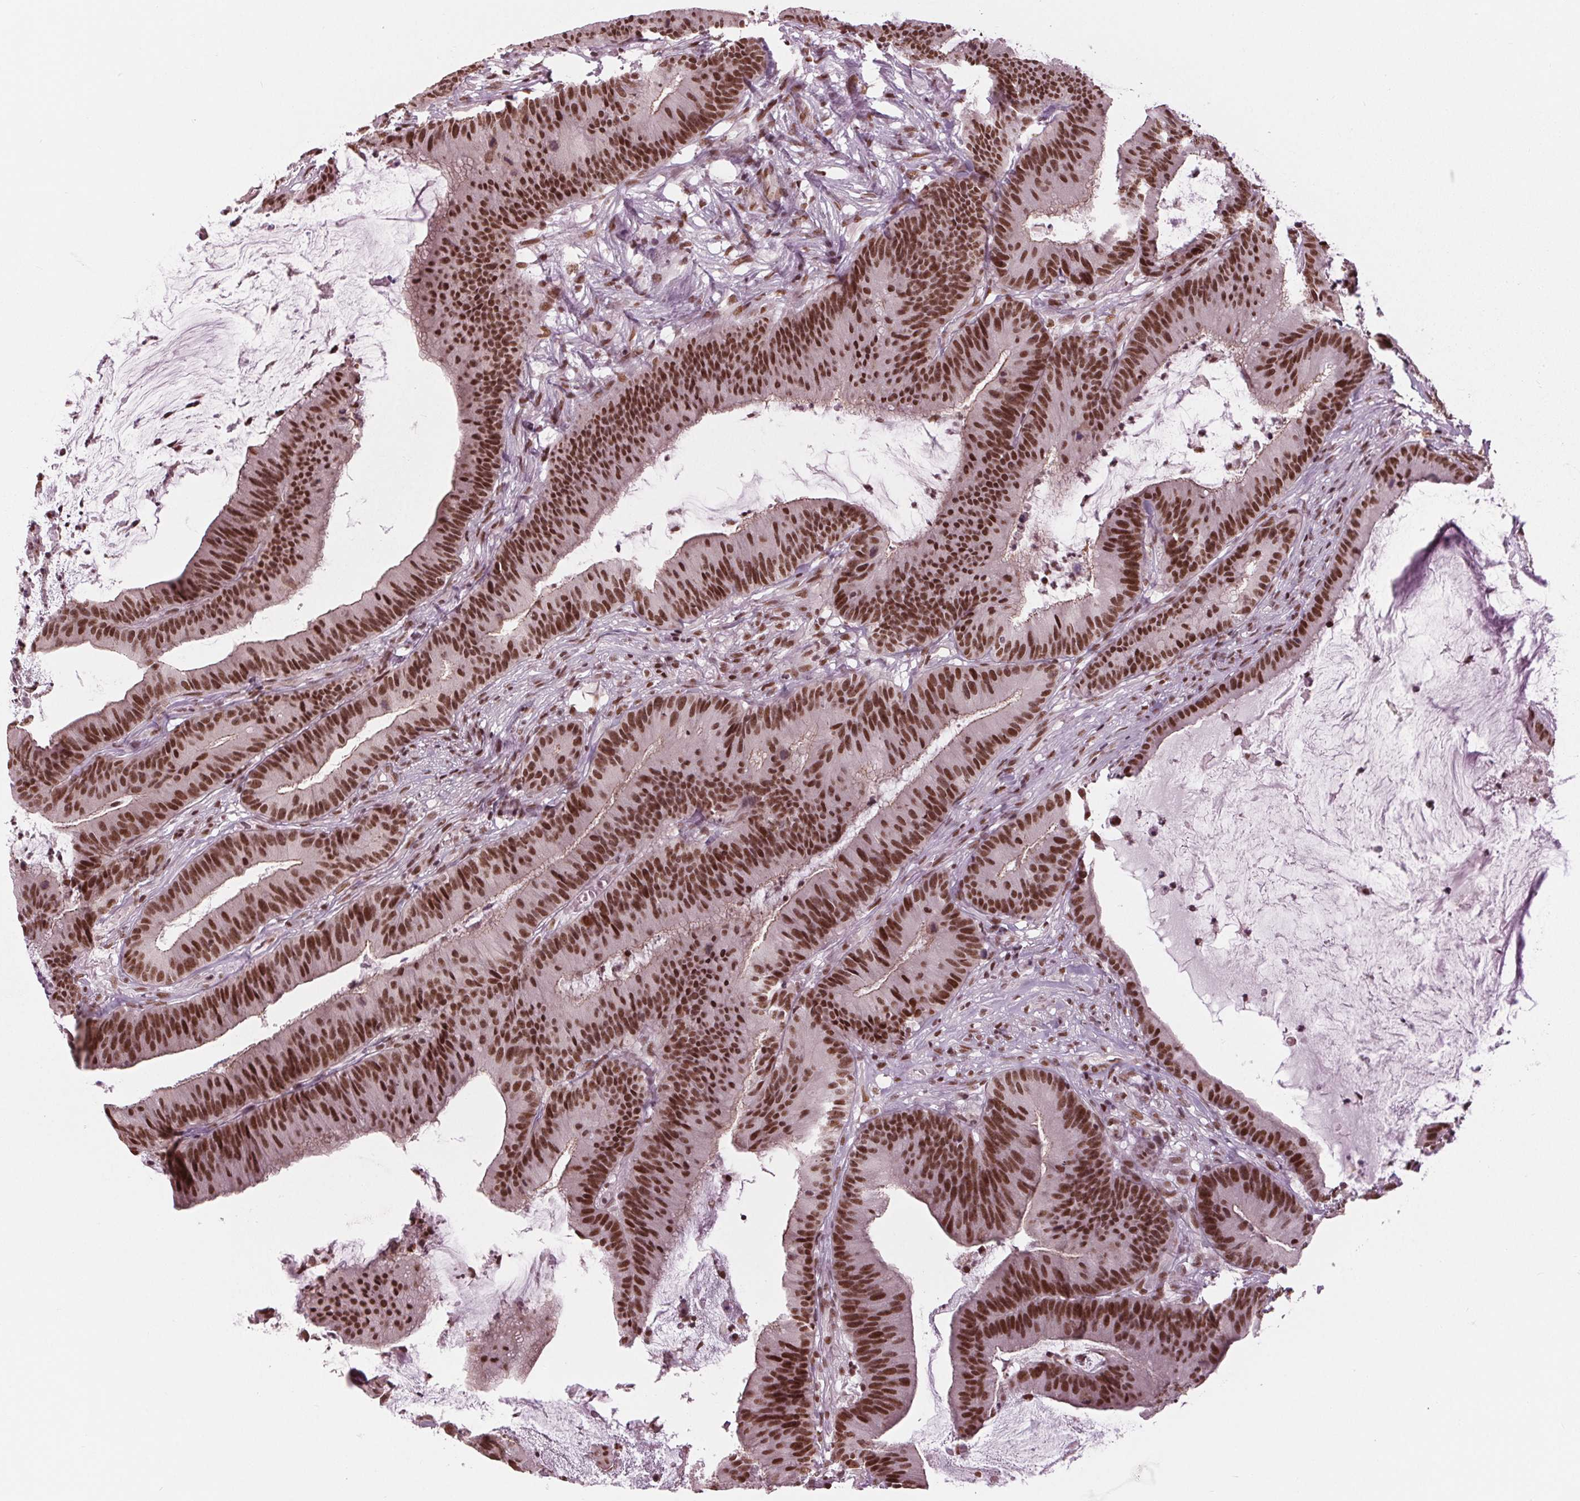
{"staining": {"intensity": "strong", "quantity": ">75%", "location": "nuclear"}, "tissue": "colorectal cancer", "cell_type": "Tumor cells", "image_type": "cancer", "snomed": [{"axis": "morphology", "description": "Adenocarcinoma, NOS"}, {"axis": "topography", "description": "Colon"}], "caption": "Colorectal adenocarcinoma stained with immunohistochemistry displays strong nuclear staining in about >75% of tumor cells. Nuclei are stained in blue.", "gene": "LSM2", "patient": {"sex": "female", "age": 78}}